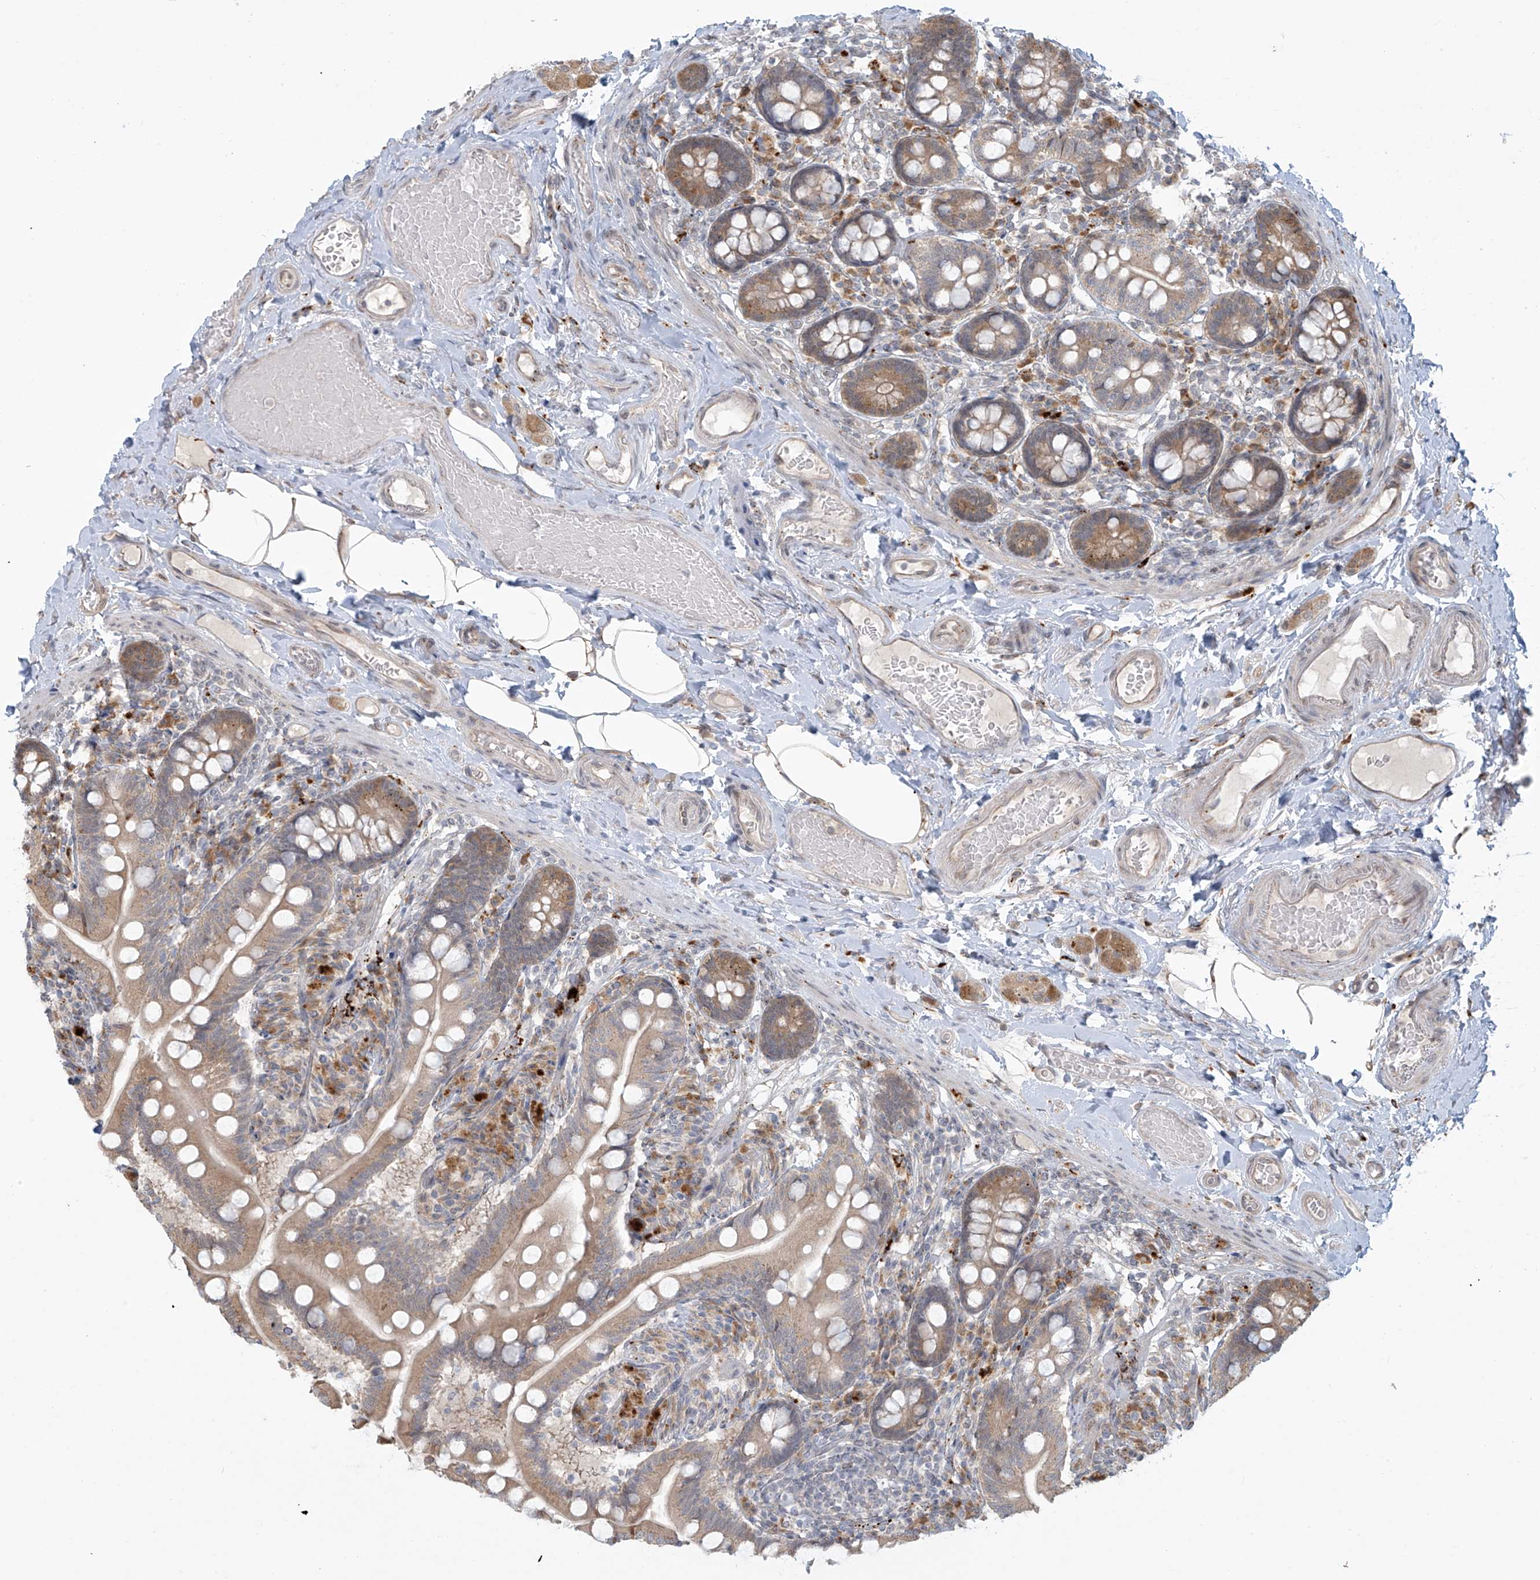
{"staining": {"intensity": "moderate", "quantity": ">75%", "location": "cytoplasmic/membranous"}, "tissue": "small intestine", "cell_type": "Glandular cells", "image_type": "normal", "snomed": [{"axis": "morphology", "description": "Normal tissue, NOS"}, {"axis": "topography", "description": "Small intestine"}], "caption": "The immunohistochemical stain highlights moderate cytoplasmic/membranous positivity in glandular cells of unremarkable small intestine. The protein of interest is stained brown, and the nuclei are stained in blue (DAB IHC with brightfield microscopy, high magnification).", "gene": "PLEKHM3", "patient": {"sex": "female", "age": 64}}